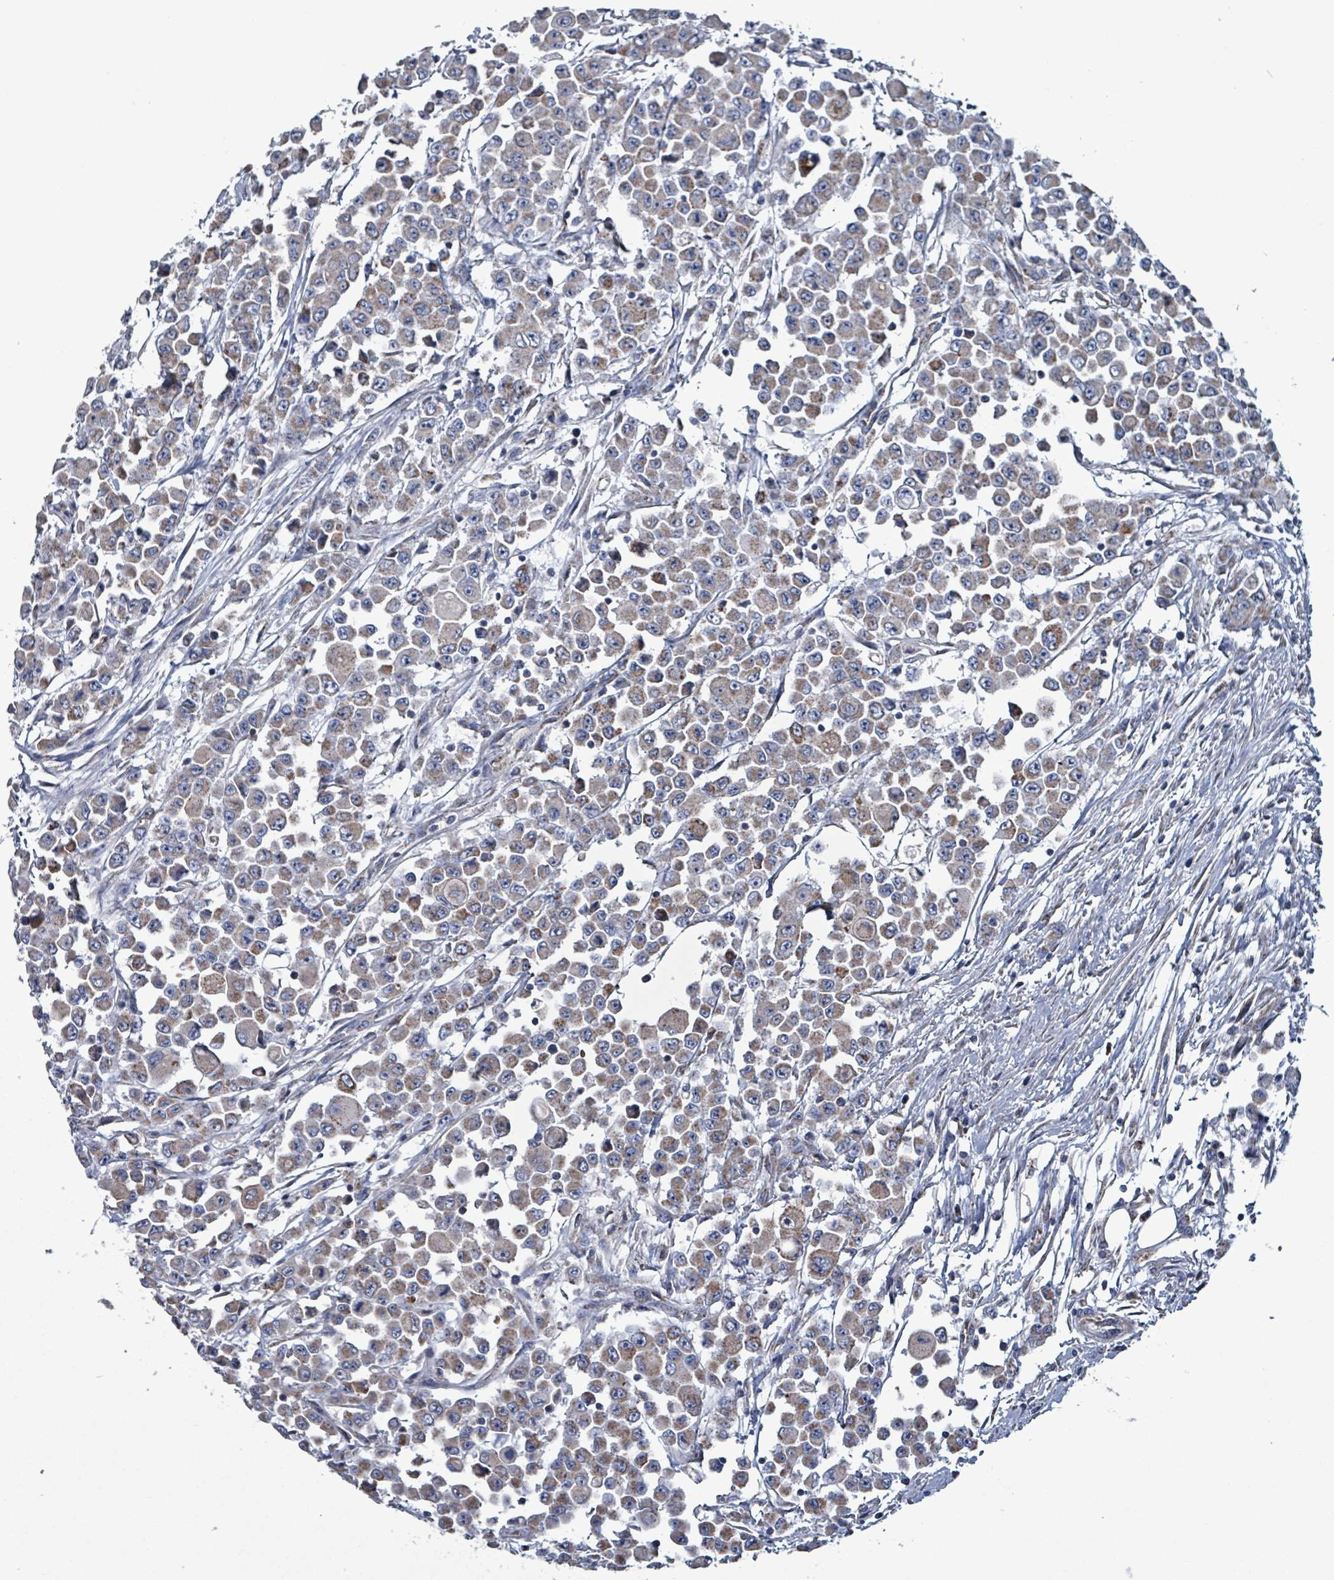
{"staining": {"intensity": "moderate", "quantity": ">75%", "location": "cytoplasmic/membranous"}, "tissue": "colorectal cancer", "cell_type": "Tumor cells", "image_type": "cancer", "snomed": [{"axis": "morphology", "description": "Adenocarcinoma, NOS"}, {"axis": "topography", "description": "Colon"}], "caption": "About >75% of tumor cells in human adenocarcinoma (colorectal) exhibit moderate cytoplasmic/membranous protein positivity as visualized by brown immunohistochemical staining.", "gene": "IDH3B", "patient": {"sex": "male", "age": 51}}